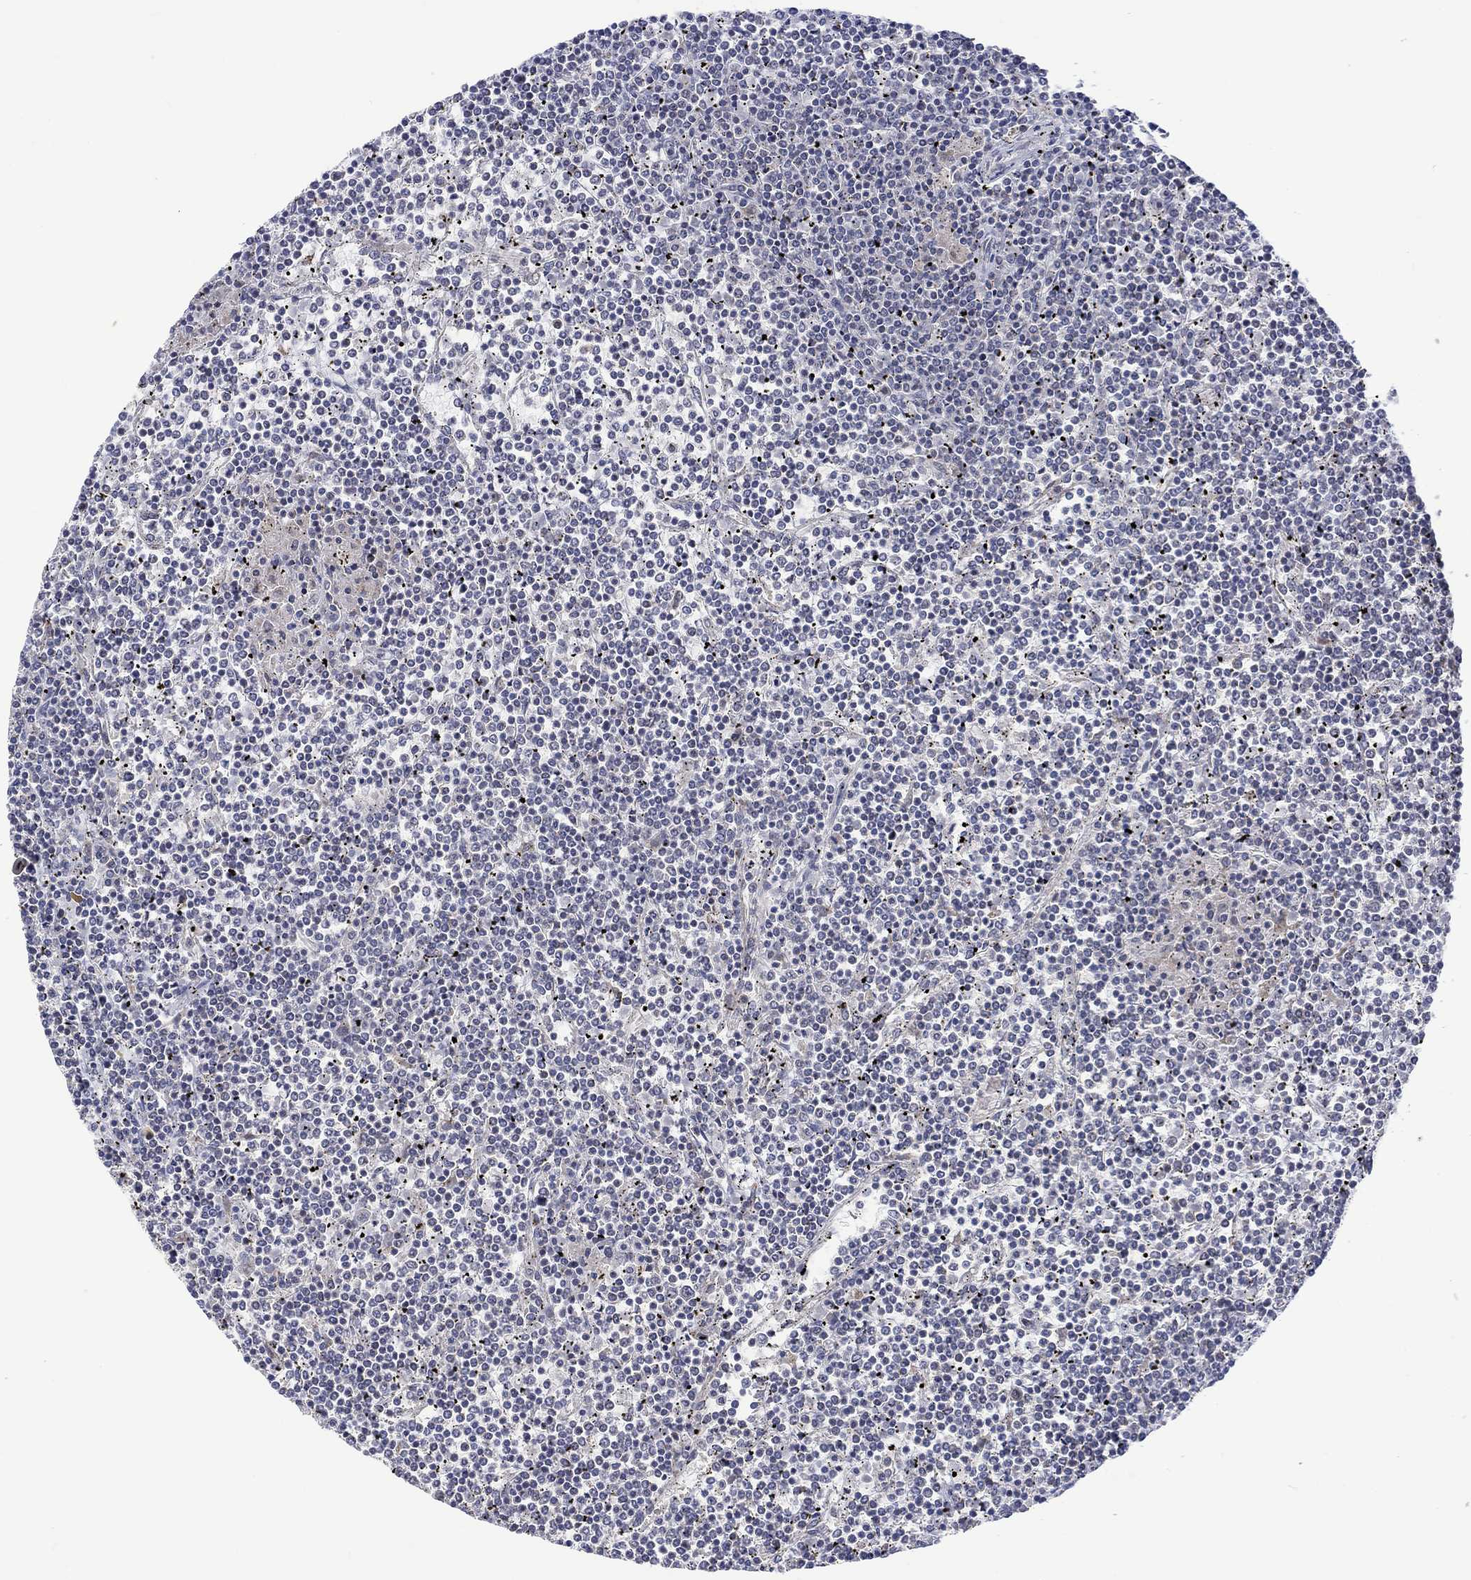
{"staining": {"intensity": "negative", "quantity": "none", "location": "none"}, "tissue": "lymphoma", "cell_type": "Tumor cells", "image_type": "cancer", "snomed": [{"axis": "morphology", "description": "Malignant lymphoma, non-Hodgkin's type, Low grade"}, {"axis": "topography", "description": "Spleen"}], "caption": "IHC micrograph of low-grade malignant lymphoma, non-Hodgkin's type stained for a protein (brown), which displays no positivity in tumor cells.", "gene": "SLC48A1", "patient": {"sex": "female", "age": 19}}